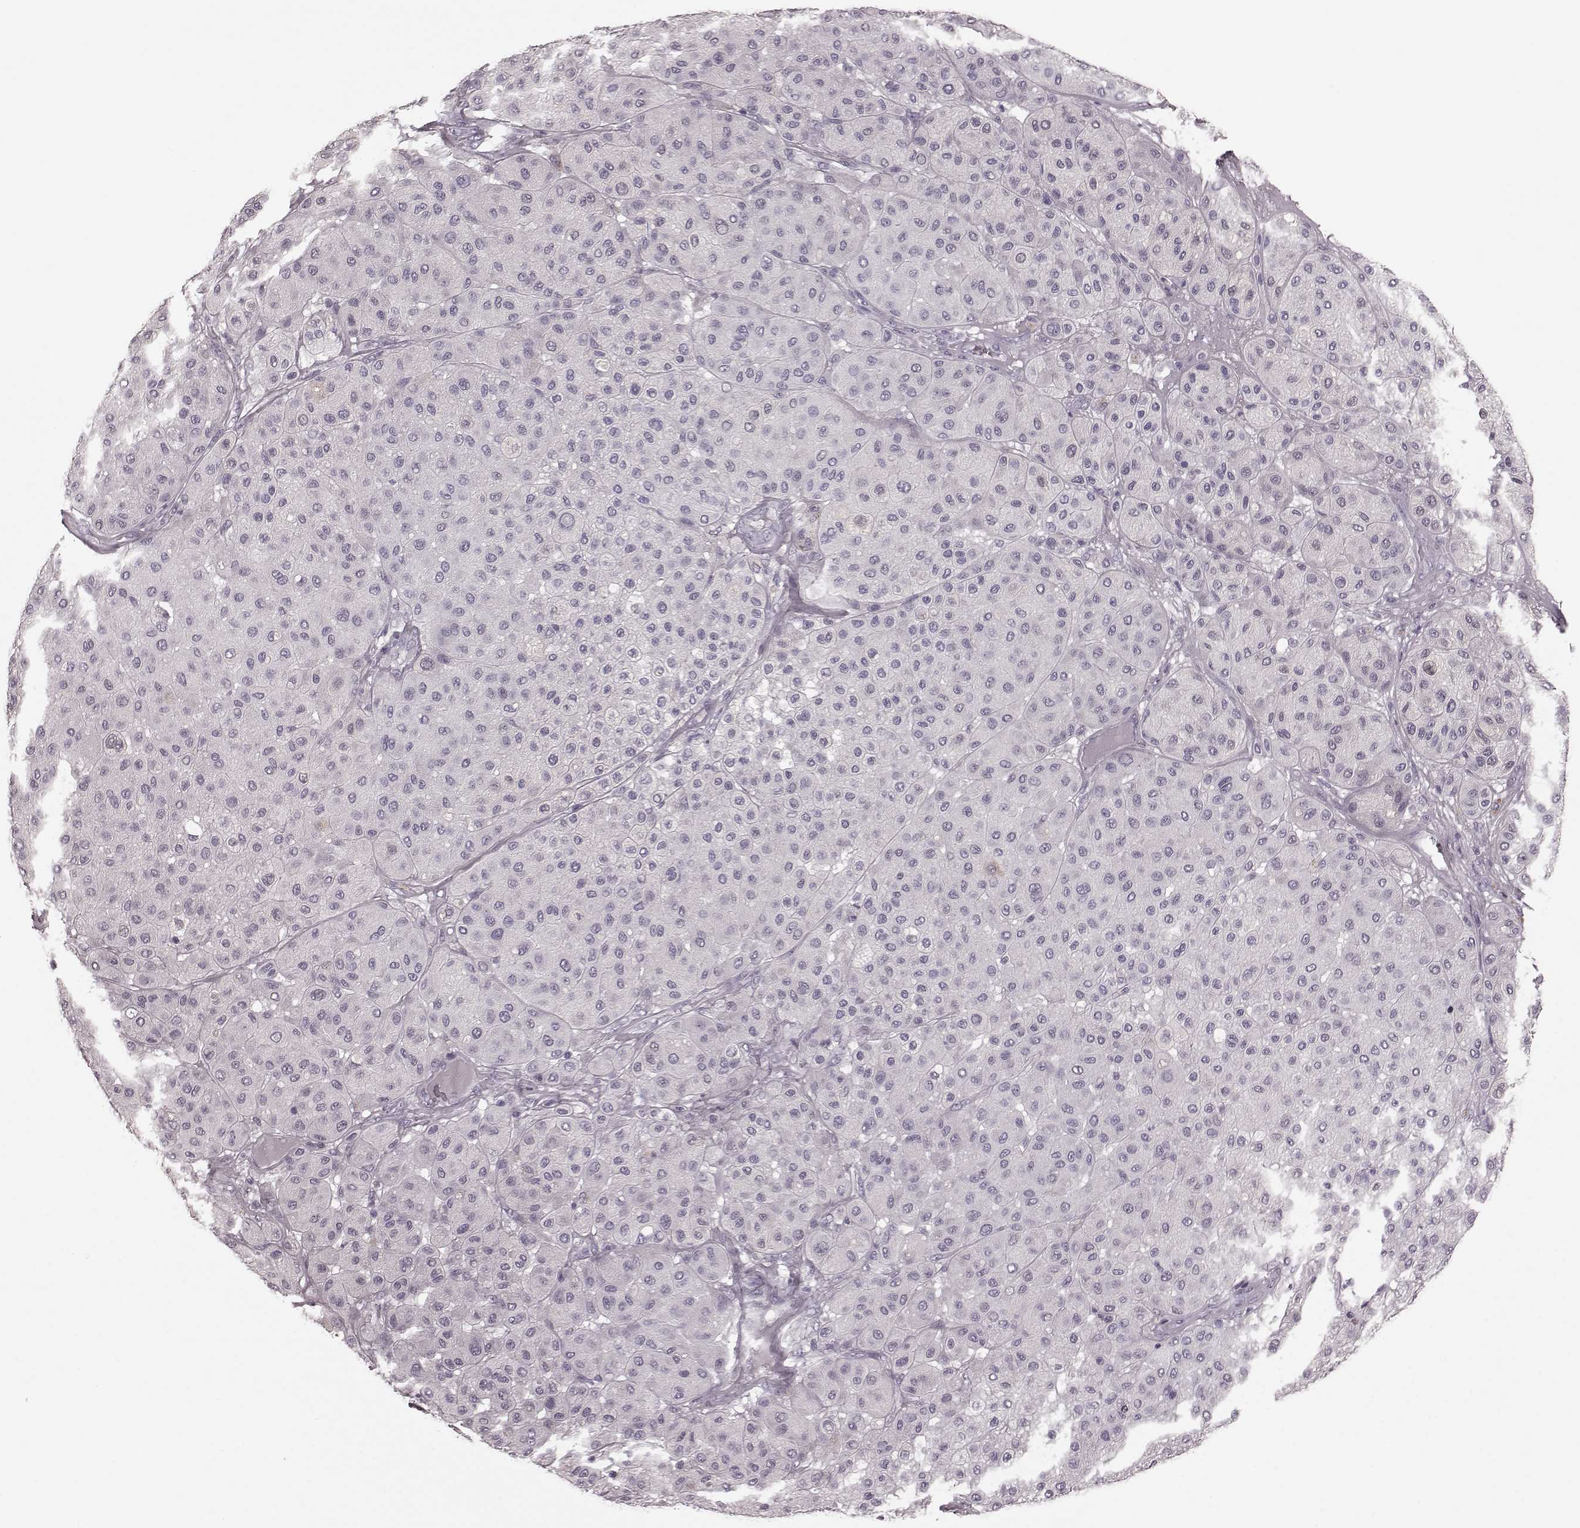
{"staining": {"intensity": "negative", "quantity": "none", "location": "none"}, "tissue": "melanoma", "cell_type": "Tumor cells", "image_type": "cancer", "snomed": [{"axis": "morphology", "description": "Malignant melanoma, Metastatic site"}, {"axis": "topography", "description": "Smooth muscle"}], "caption": "A micrograph of human melanoma is negative for staining in tumor cells.", "gene": "CST7", "patient": {"sex": "male", "age": 41}}